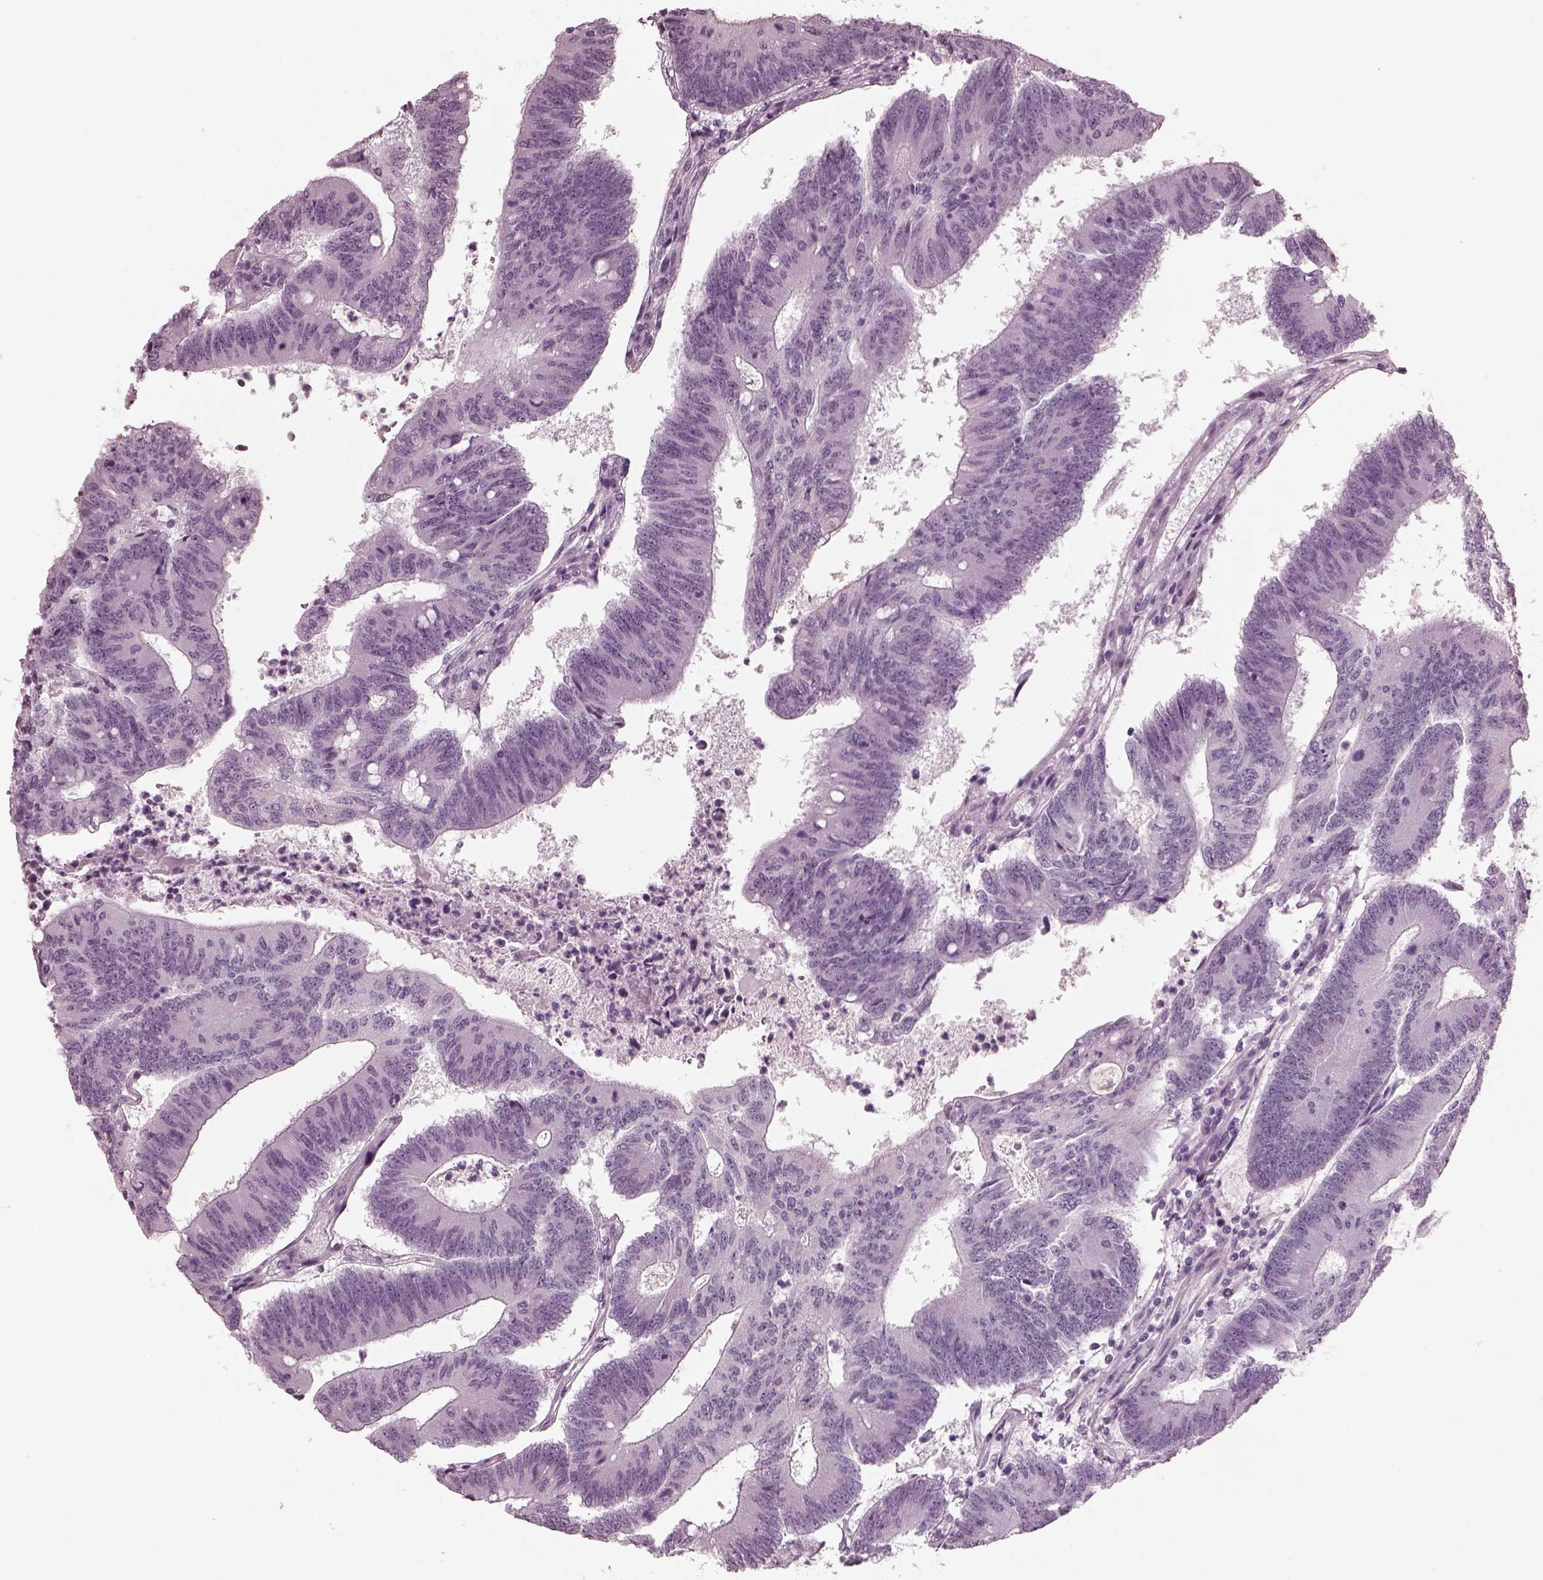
{"staining": {"intensity": "negative", "quantity": "none", "location": "none"}, "tissue": "colorectal cancer", "cell_type": "Tumor cells", "image_type": "cancer", "snomed": [{"axis": "morphology", "description": "Adenocarcinoma, NOS"}, {"axis": "topography", "description": "Colon"}], "caption": "The photomicrograph exhibits no significant staining in tumor cells of colorectal adenocarcinoma. (Brightfield microscopy of DAB immunohistochemistry at high magnification).", "gene": "RCVRN", "patient": {"sex": "female", "age": 70}}